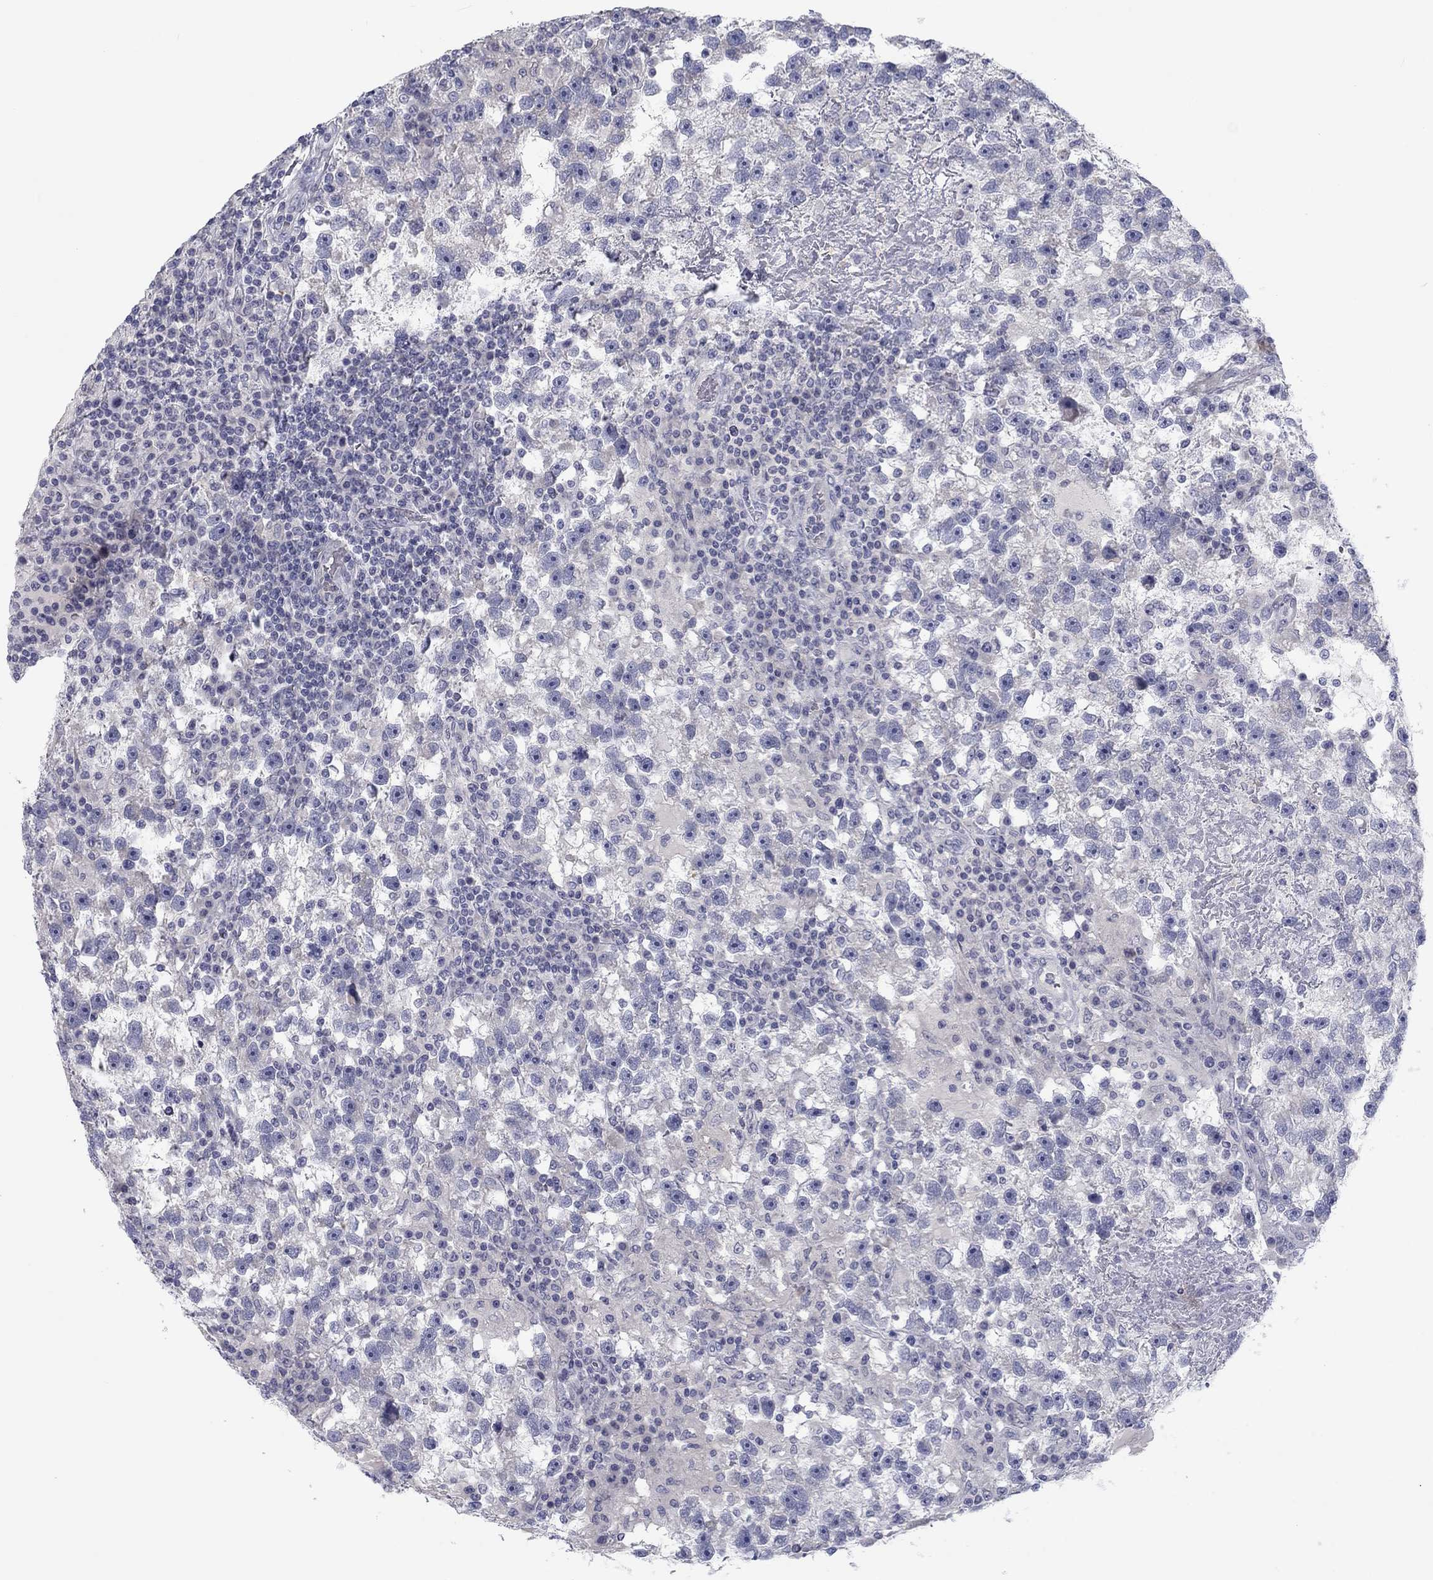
{"staining": {"intensity": "negative", "quantity": "none", "location": "none"}, "tissue": "testis cancer", "cell_type": "Tumor cells", "image_type": "cancer", "snomed": [{"axis": "morphology", "description": "Seminoma, NOS"}, {"axis": "topography", "description": "Testis"}], "caption": "The micrograph displays no significant positivity in tumor cells of testis seminoma.", "gene": "CALB1", "patient": {"sex": "male", "age": 47}}